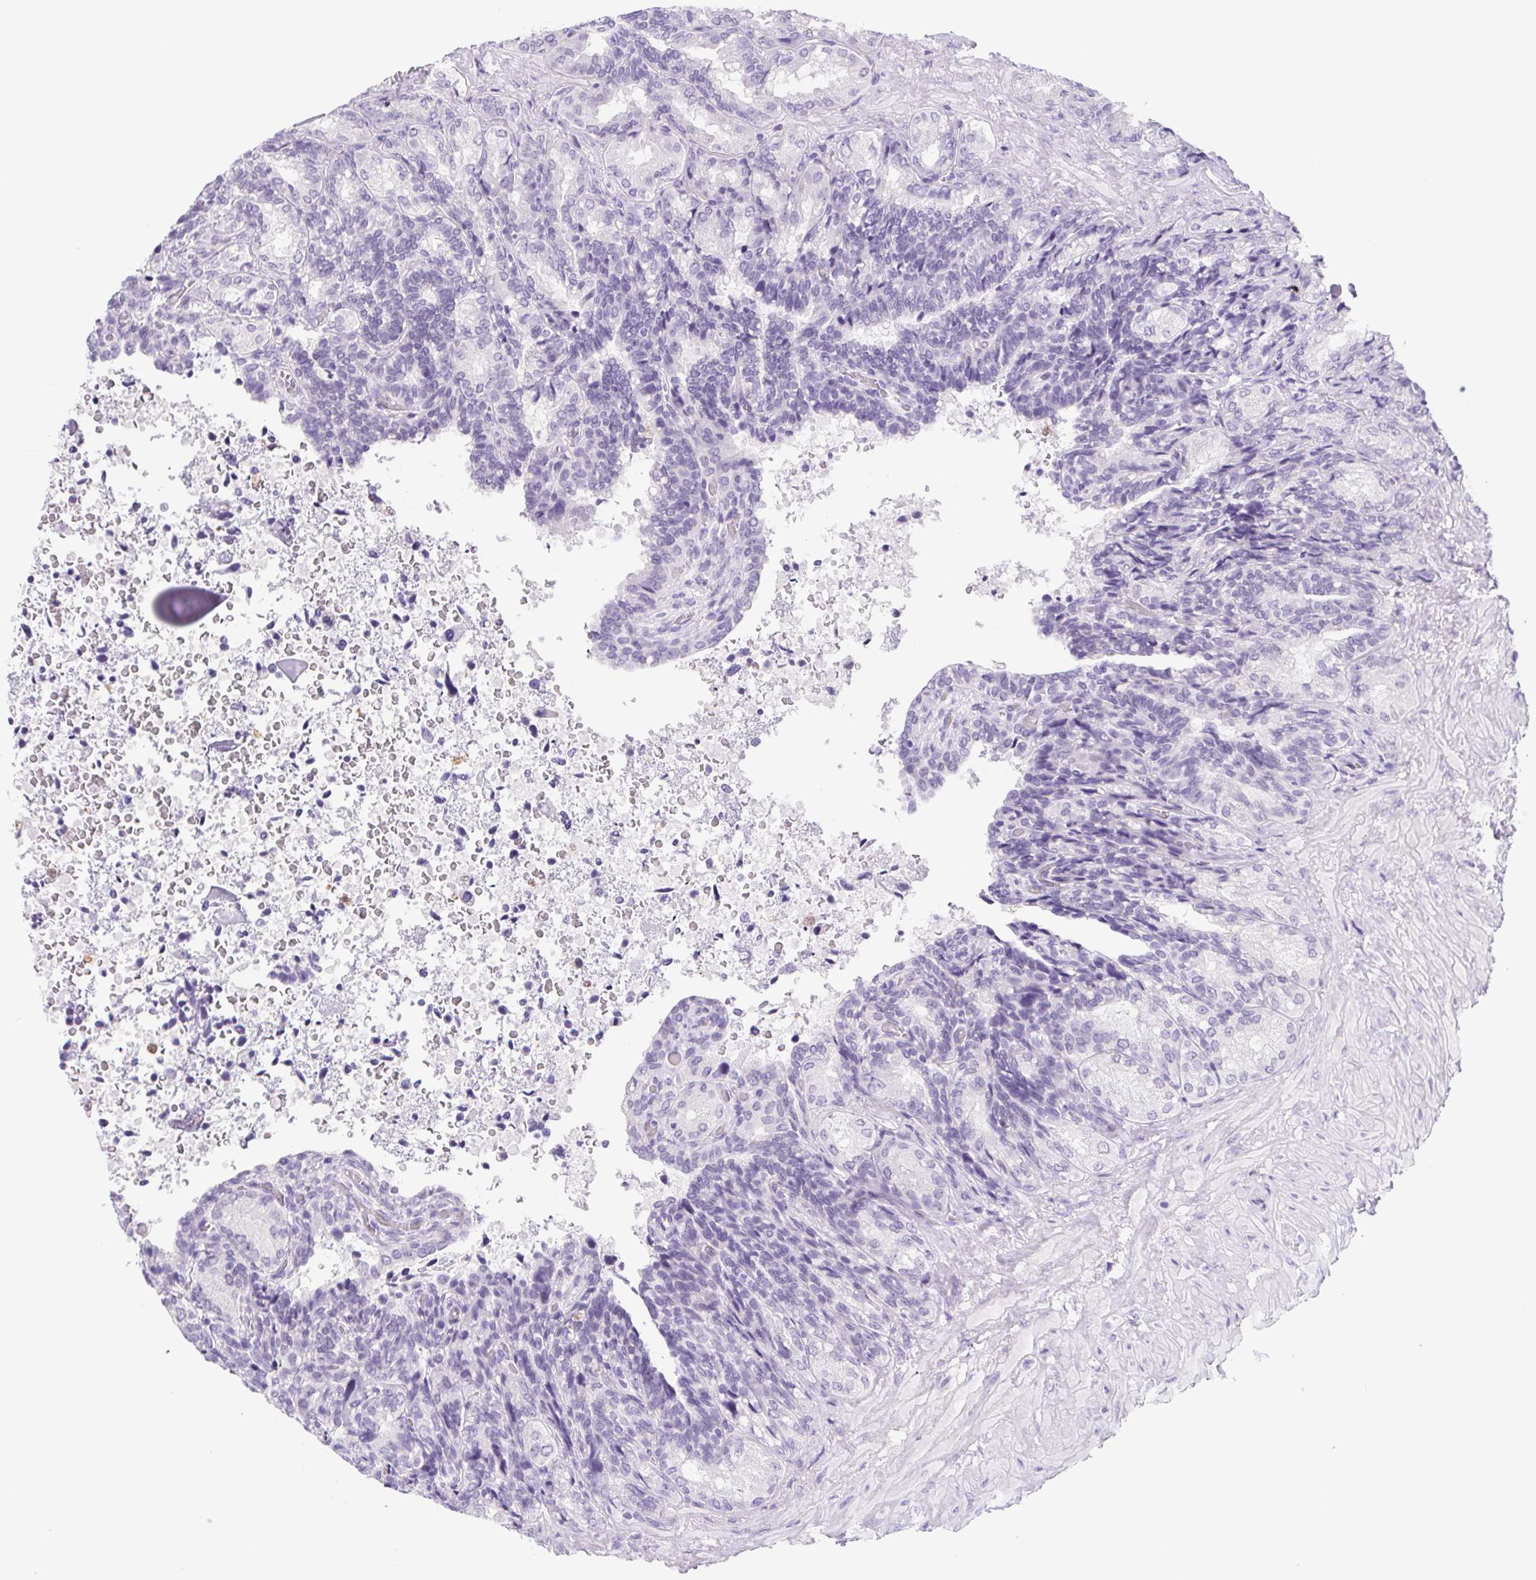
{"staining": {"intensity": "negative", "quantity": "none", "location": "none"}, "tissue": "seminal vesicle", "cell_type": "Glandular cells", "image_type": "normal", "snomed": [{"axis": "morphology", "description": "Normal tissue, NOS"}, {"axis": "topography", "description": "Seminal veicle"}], "caption": "DAB (3,3'-diaminobenzidine) immunohistochemical staining of normal seminal vesicle shows no significant expression in glandular cells.", "gene": "CYP21A2", "patient": {"sex": "male", "age": 68}}